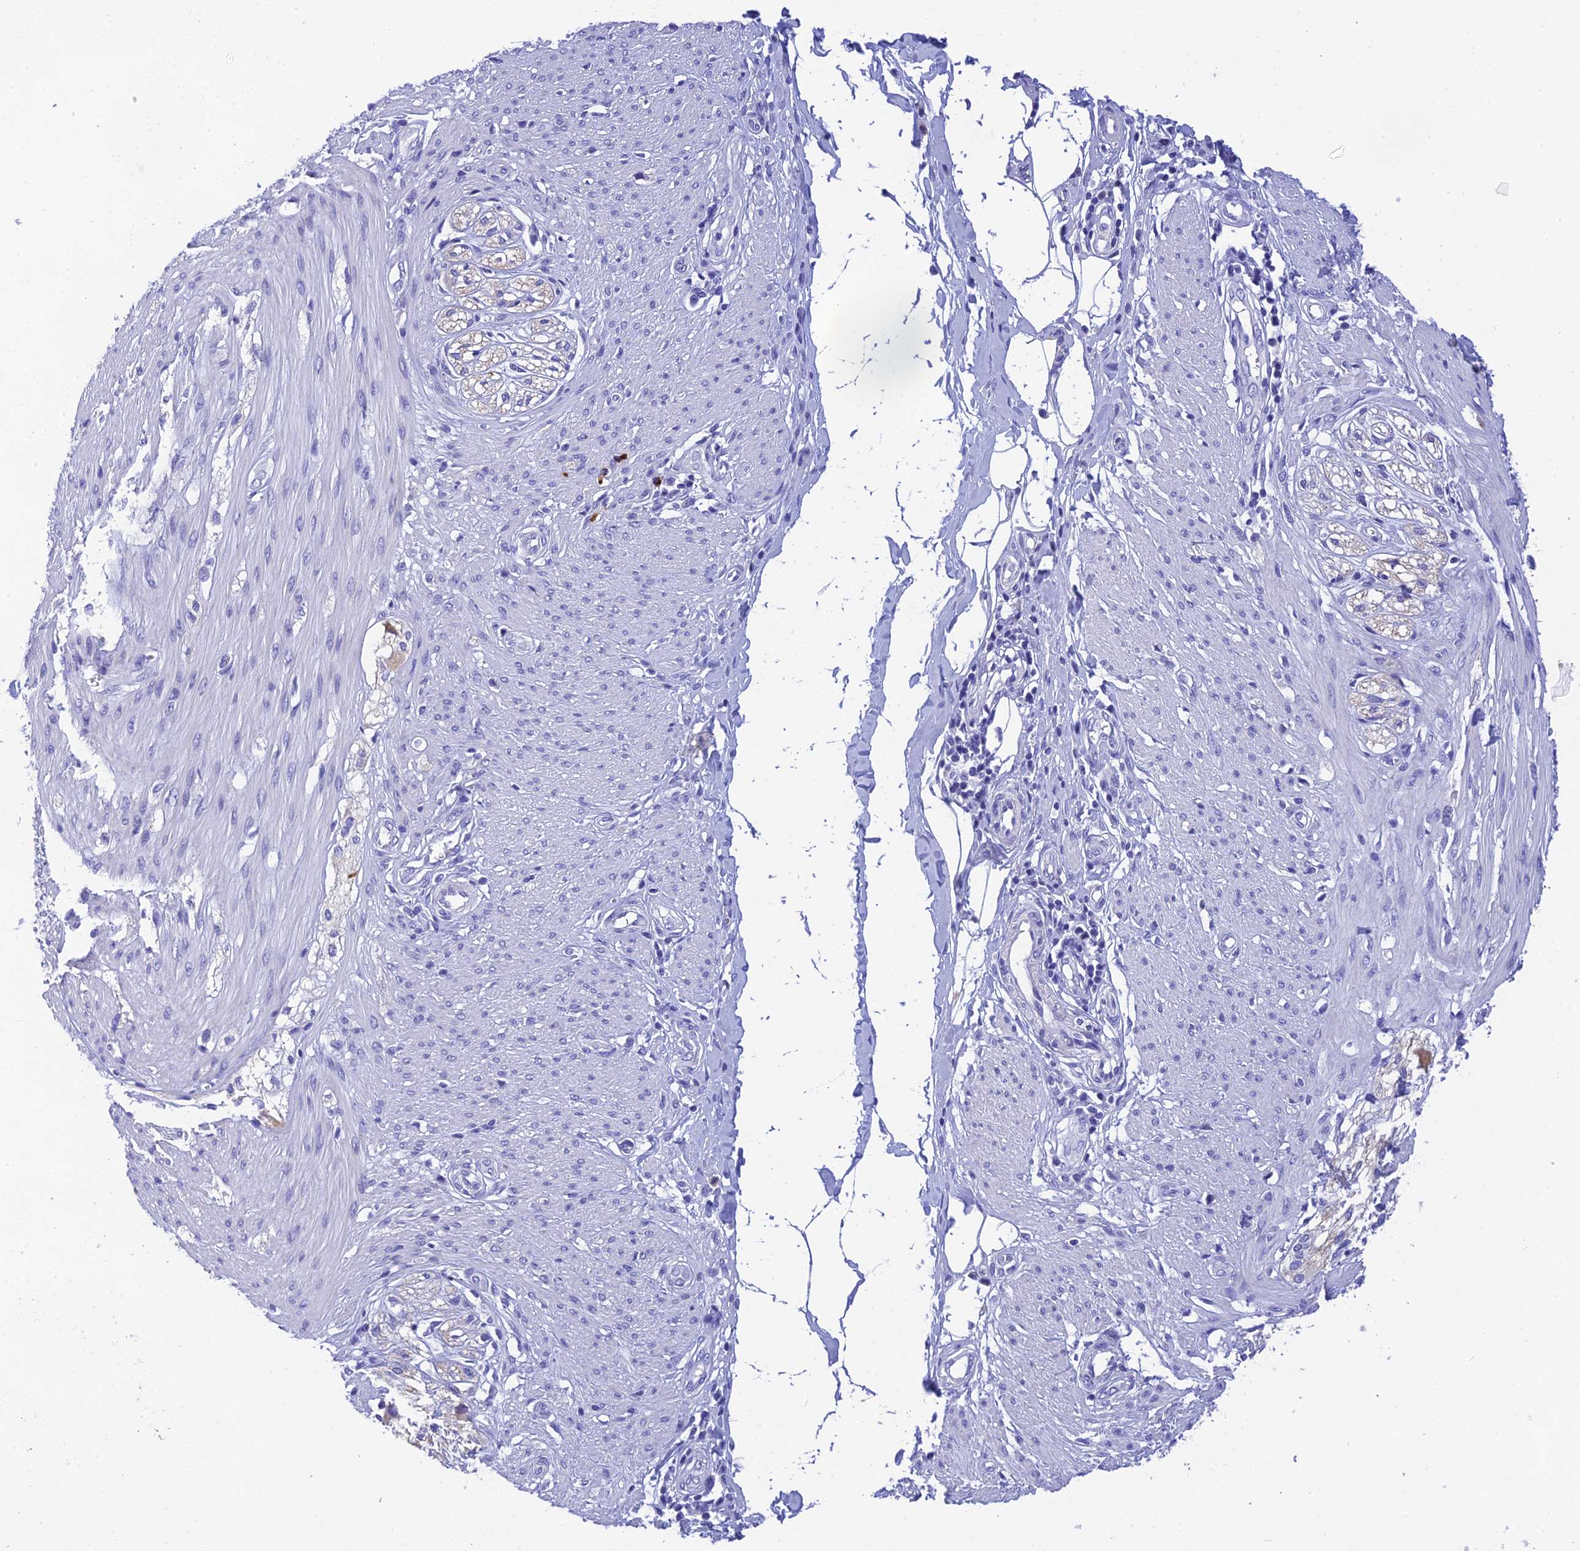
{"staining": {"intensity": "negative", "quantity": "none", "location": "none"}, "tissue": "smooth muscle", "cell_type": "Smooth muscle cells", "image_type": "normal", "snomed": [{"axis": "morphology", "description": "Normal tissue, NOS"}, {"axis": "morphology", "description": "Adenocarcinoma, NOS"}, {"axis": "topography", "description": "Colon"}, {"axis": "topography", "description": "Peripheral nerve tissue"}], "caption": "Histopathology image shows no significant protein positivity in smooth muscle cells of benign smooth muscle. The staining was performed using DAB to visualize the protein expression in brown, while the nuclei were stained in blue with hematoxylin (Magnification: 20x).", "gene": "KDELR3", "patient": {"sex": "male", "age": 14}}